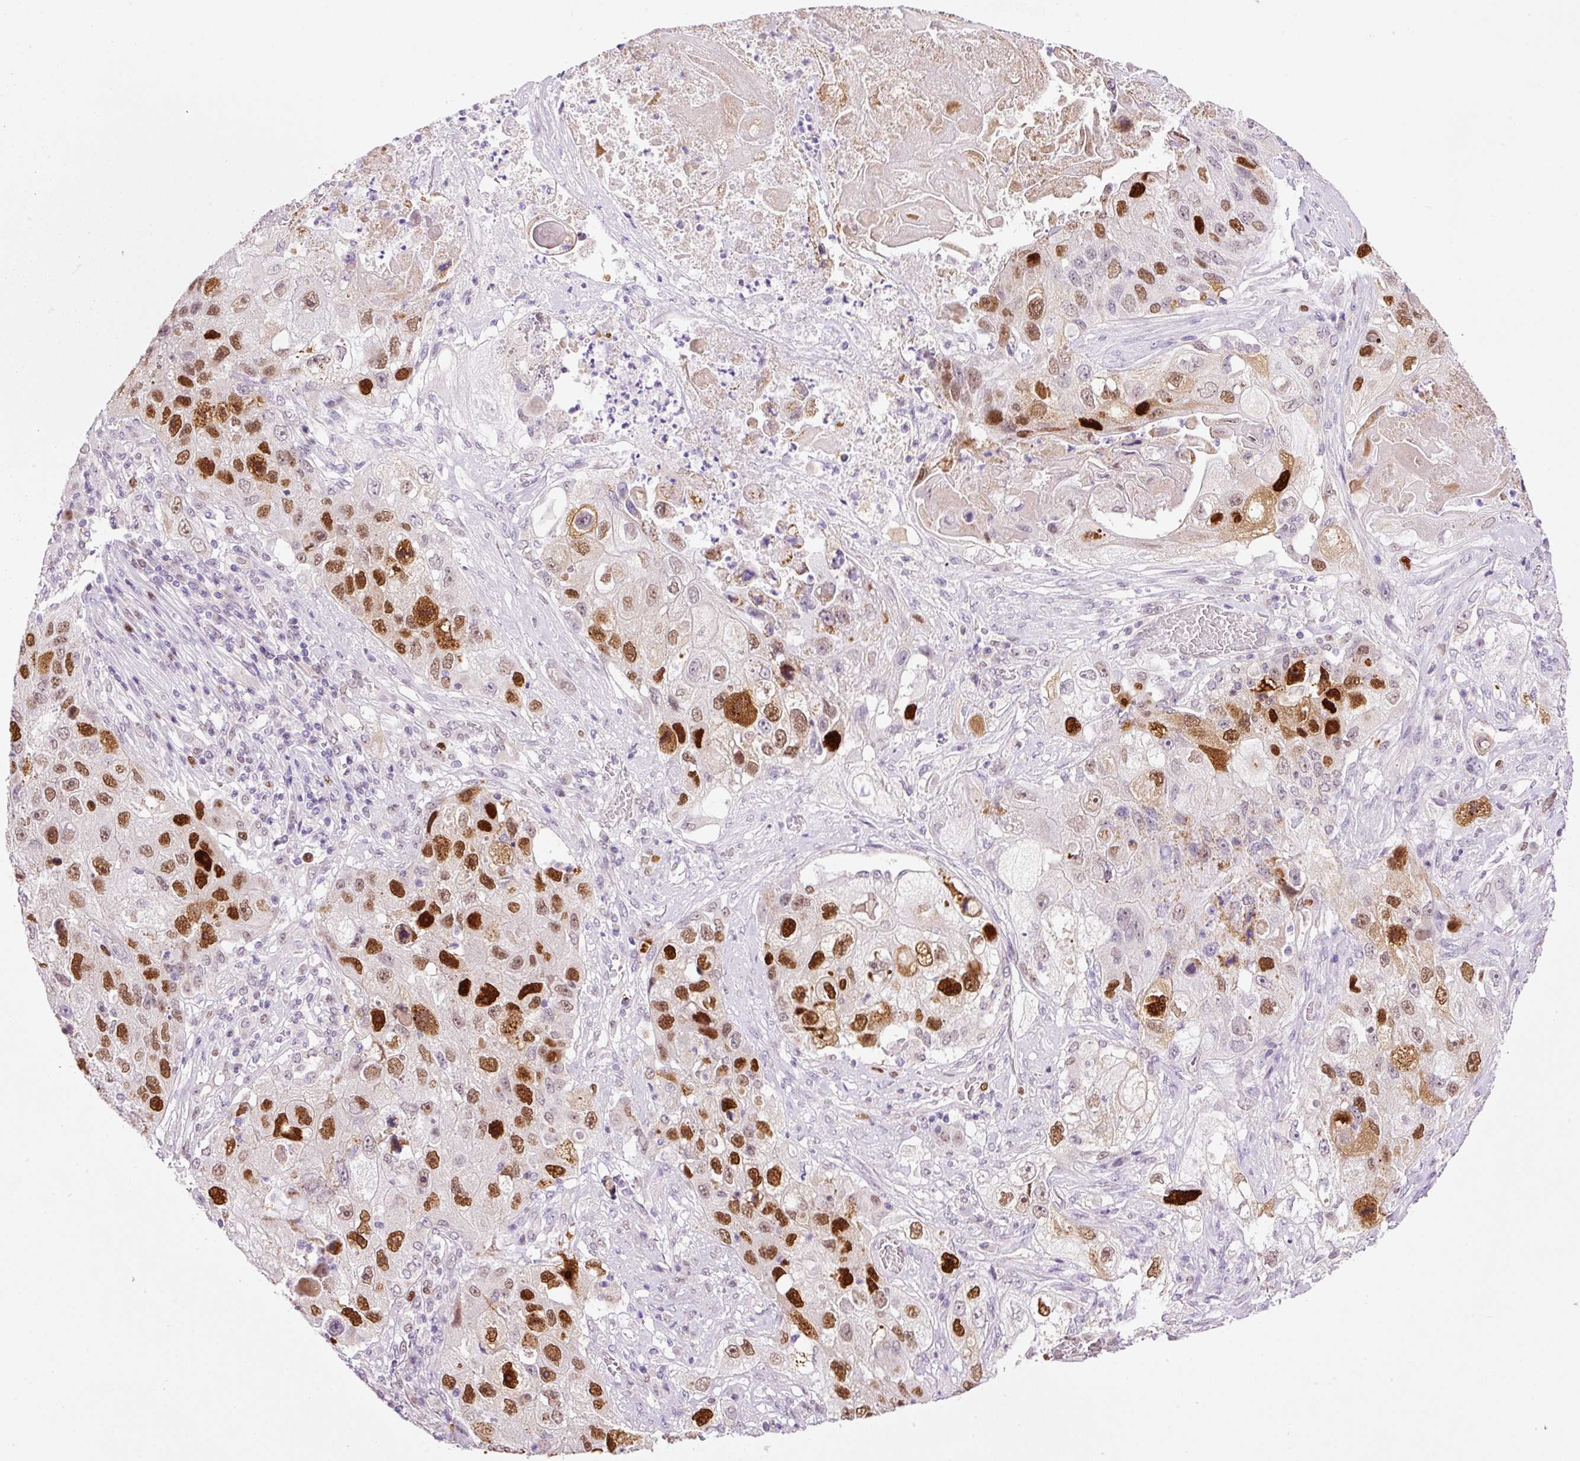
{"staining": {"intensity": "strong", "quantity": "25%-75%", "location": "nuclear"}, "tissue": "lung cancer", "cell_type": "Tumor cells", "image_type": "cancer", "snomed": [{"axis": "morphology", "description": "Squamous cell carcinoma, NOS"}, {"axis": "topography", "description": "Lung"}], "caption": "Immunohistochemical staining of squamous cell carcinoma (lung) shows high levels of strong nuclear protein staining in about 25%-75% of tumor cells.", "gene": "KPNA2", "patient": {"sex": "male", "age": 61}}